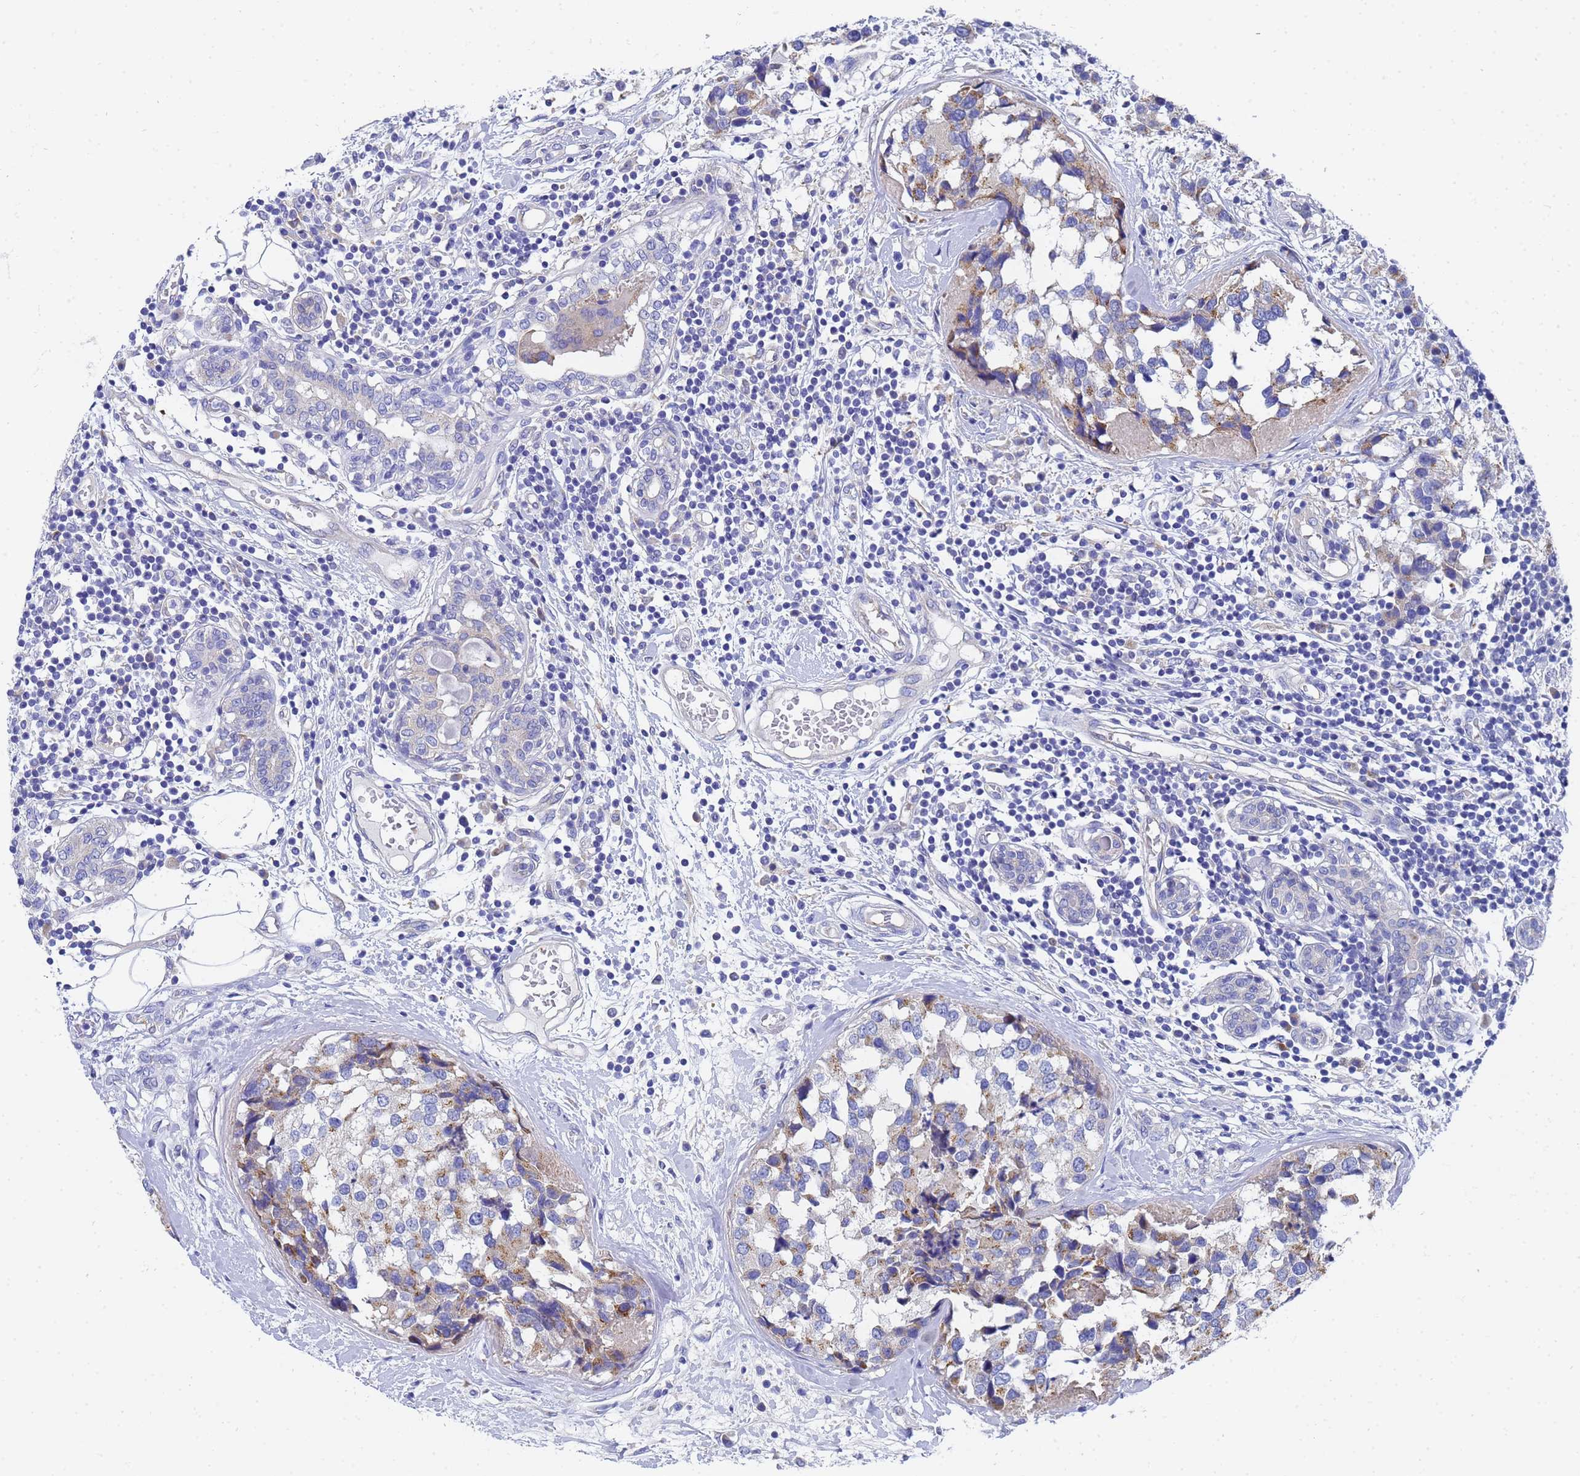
{"staining": {"intensity": "moderate", "quantity": "25%-75%", "location": "cytoplasmic/membranous"}, "tissue": "breast cancer", "cell_type": "Tumor cells", "image_type": "cancer", "snomed": [{"axis": "morphology", "description": "Lobular carcinoma"}, {"axis": "topography", "description": "Breast"}], "caption": "The histopathology image demonstrates staining of breast cancer, revealing moderate cytoplasmic/membranous protein expression (brown color) within tumor cells.", "gene": "TM4SF4", "patient": {"sex": "female", "age": 59}}